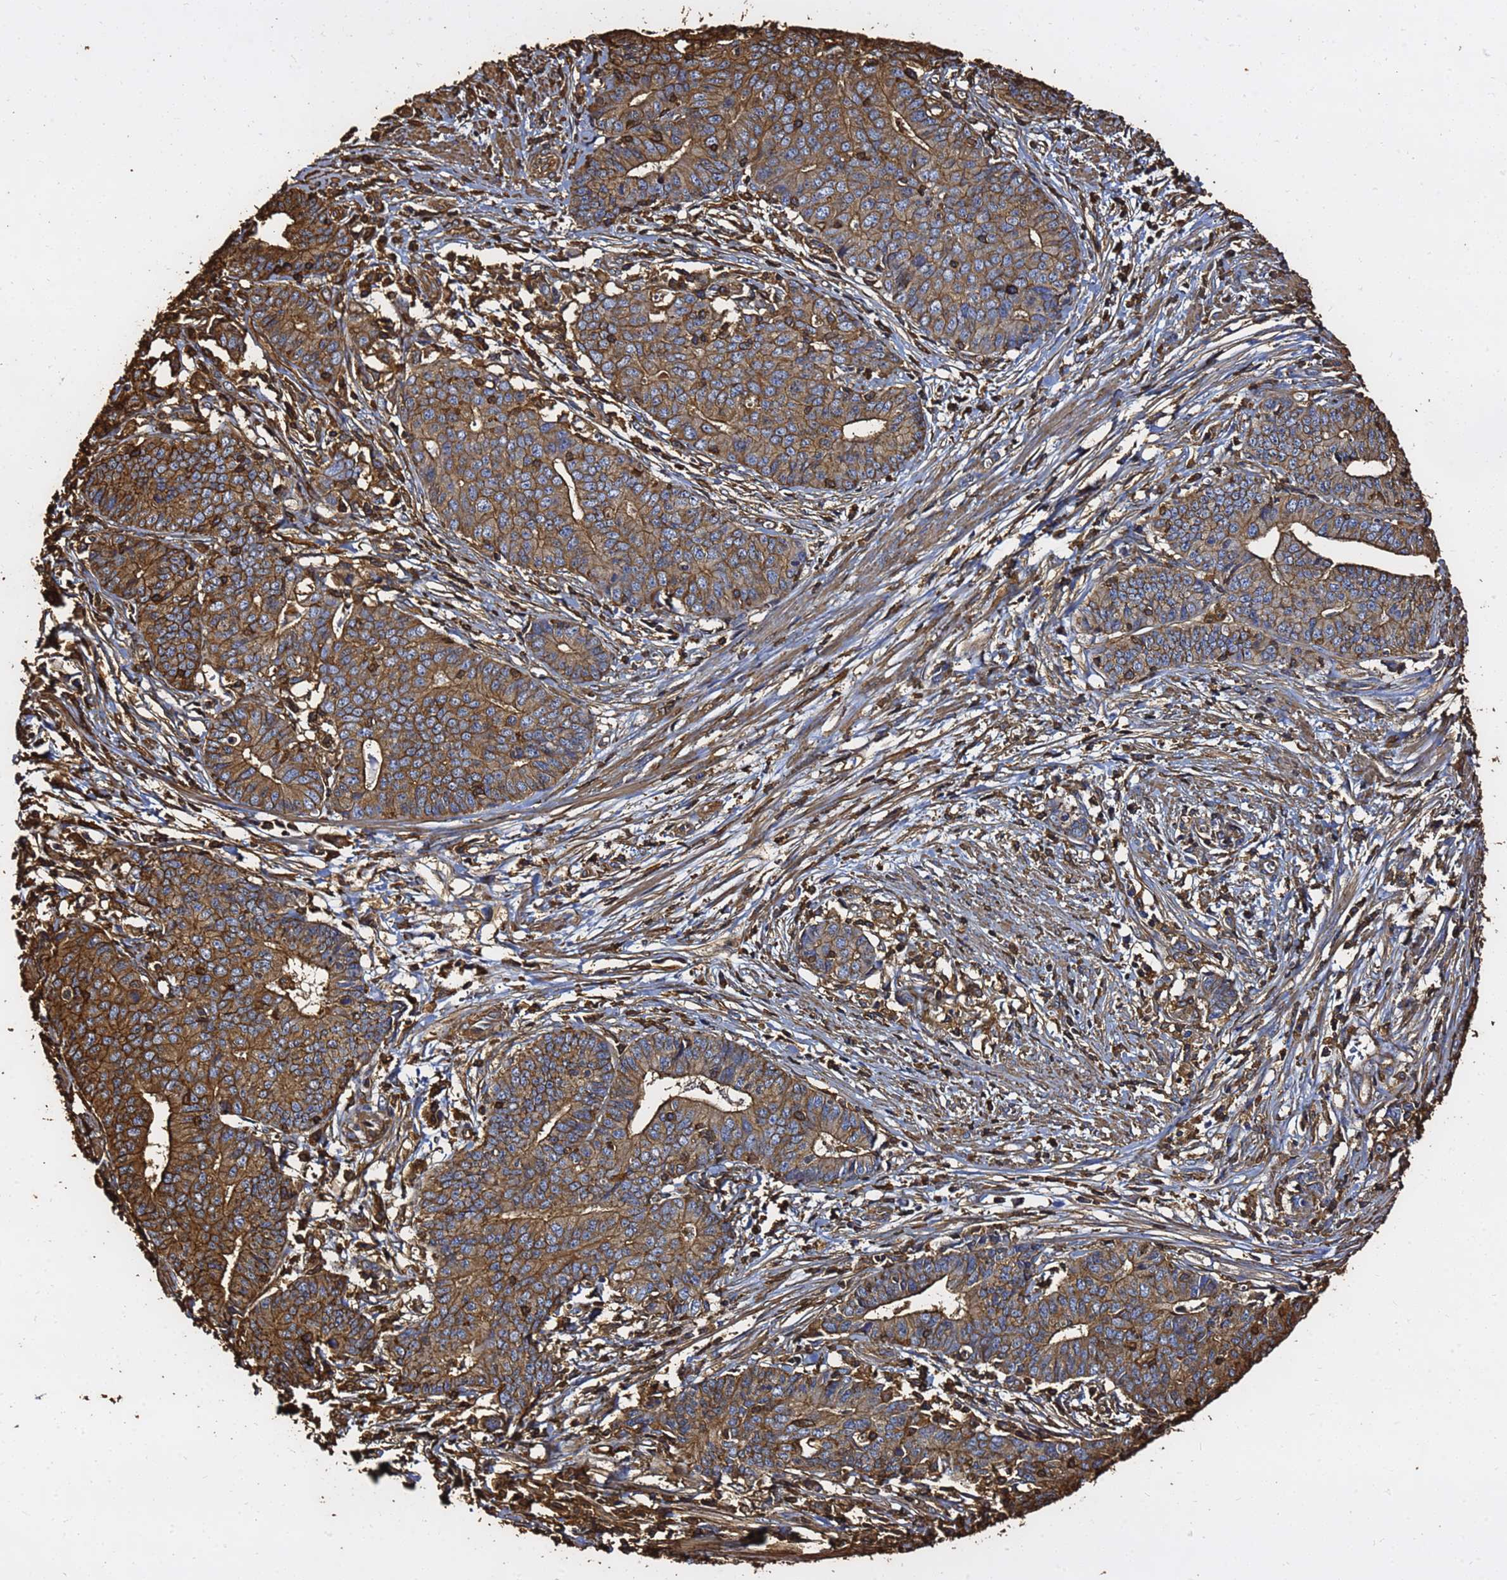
{"staining": {"intensity": "strong", "quantity": ">75%", "location": "cytoplasmic/membranous"}, "tissue": "endometrial cancer", "cell_type": "Tumor cells", "image_type": "cancer", "snomed": [{"axis": "morphology", "description": "Adenocarcinoma, NOS"}, {"axis": "topography", "description": "Endometrium"}], "caption": "IHC histopathology image of human endometrial adenocarcinoma stained for a protein (brown), which demonstrates high levels of strong cytoplasmic/membranous positivity in about >75% of tumor cells.", "gene": "ACTB", "patient": {"sex": "female", "age": 59}}